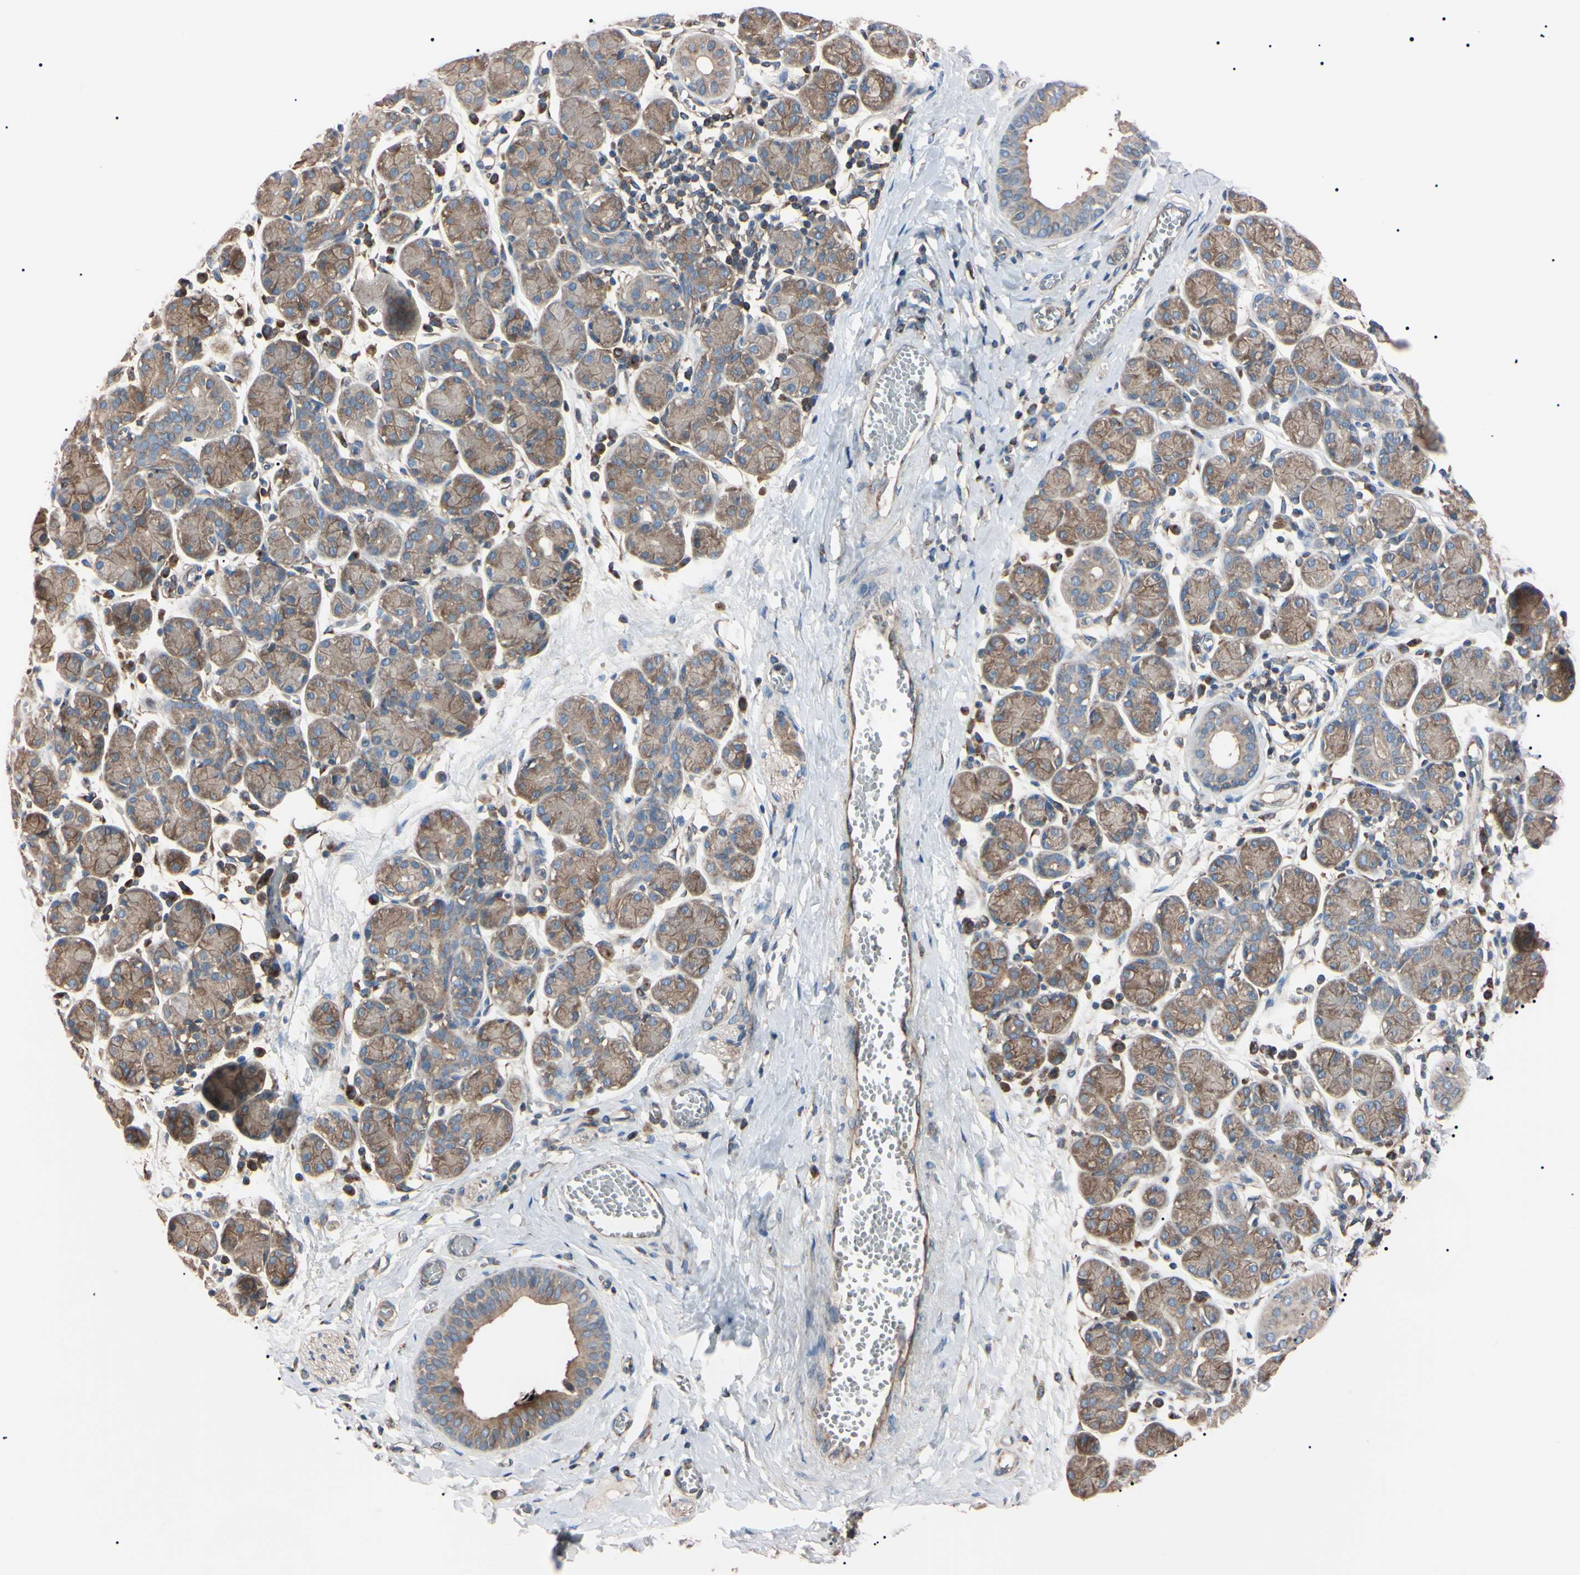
{"staining": {"intensity": "moderate", "quantity": ">75%", "location": "cytoplasmic/membranous"}, "tissue": "salivary gland", "cell_type": "Glandular cells", "image_type": "normal", "snomed": [{"axis": "morphology", "description": "Normal tissue, NOS"}, {"axis": "morphology", "description": "Inflammation, NOS"}, {"axis": "topography", "description": "Lymph node"}, {"axis": "topography", "description": "Salivary gland"}], "caption": "Immunohistochemistry (IHC) (DAB (3,3'-diaminobenzidine)) staining of normal human salivary gland shows moderate cytoplasmic/membranous protein positivity in about >75% of glandular cells.", "gene": "PRKACA", "patient": {"sex": "male", "age": 3}}